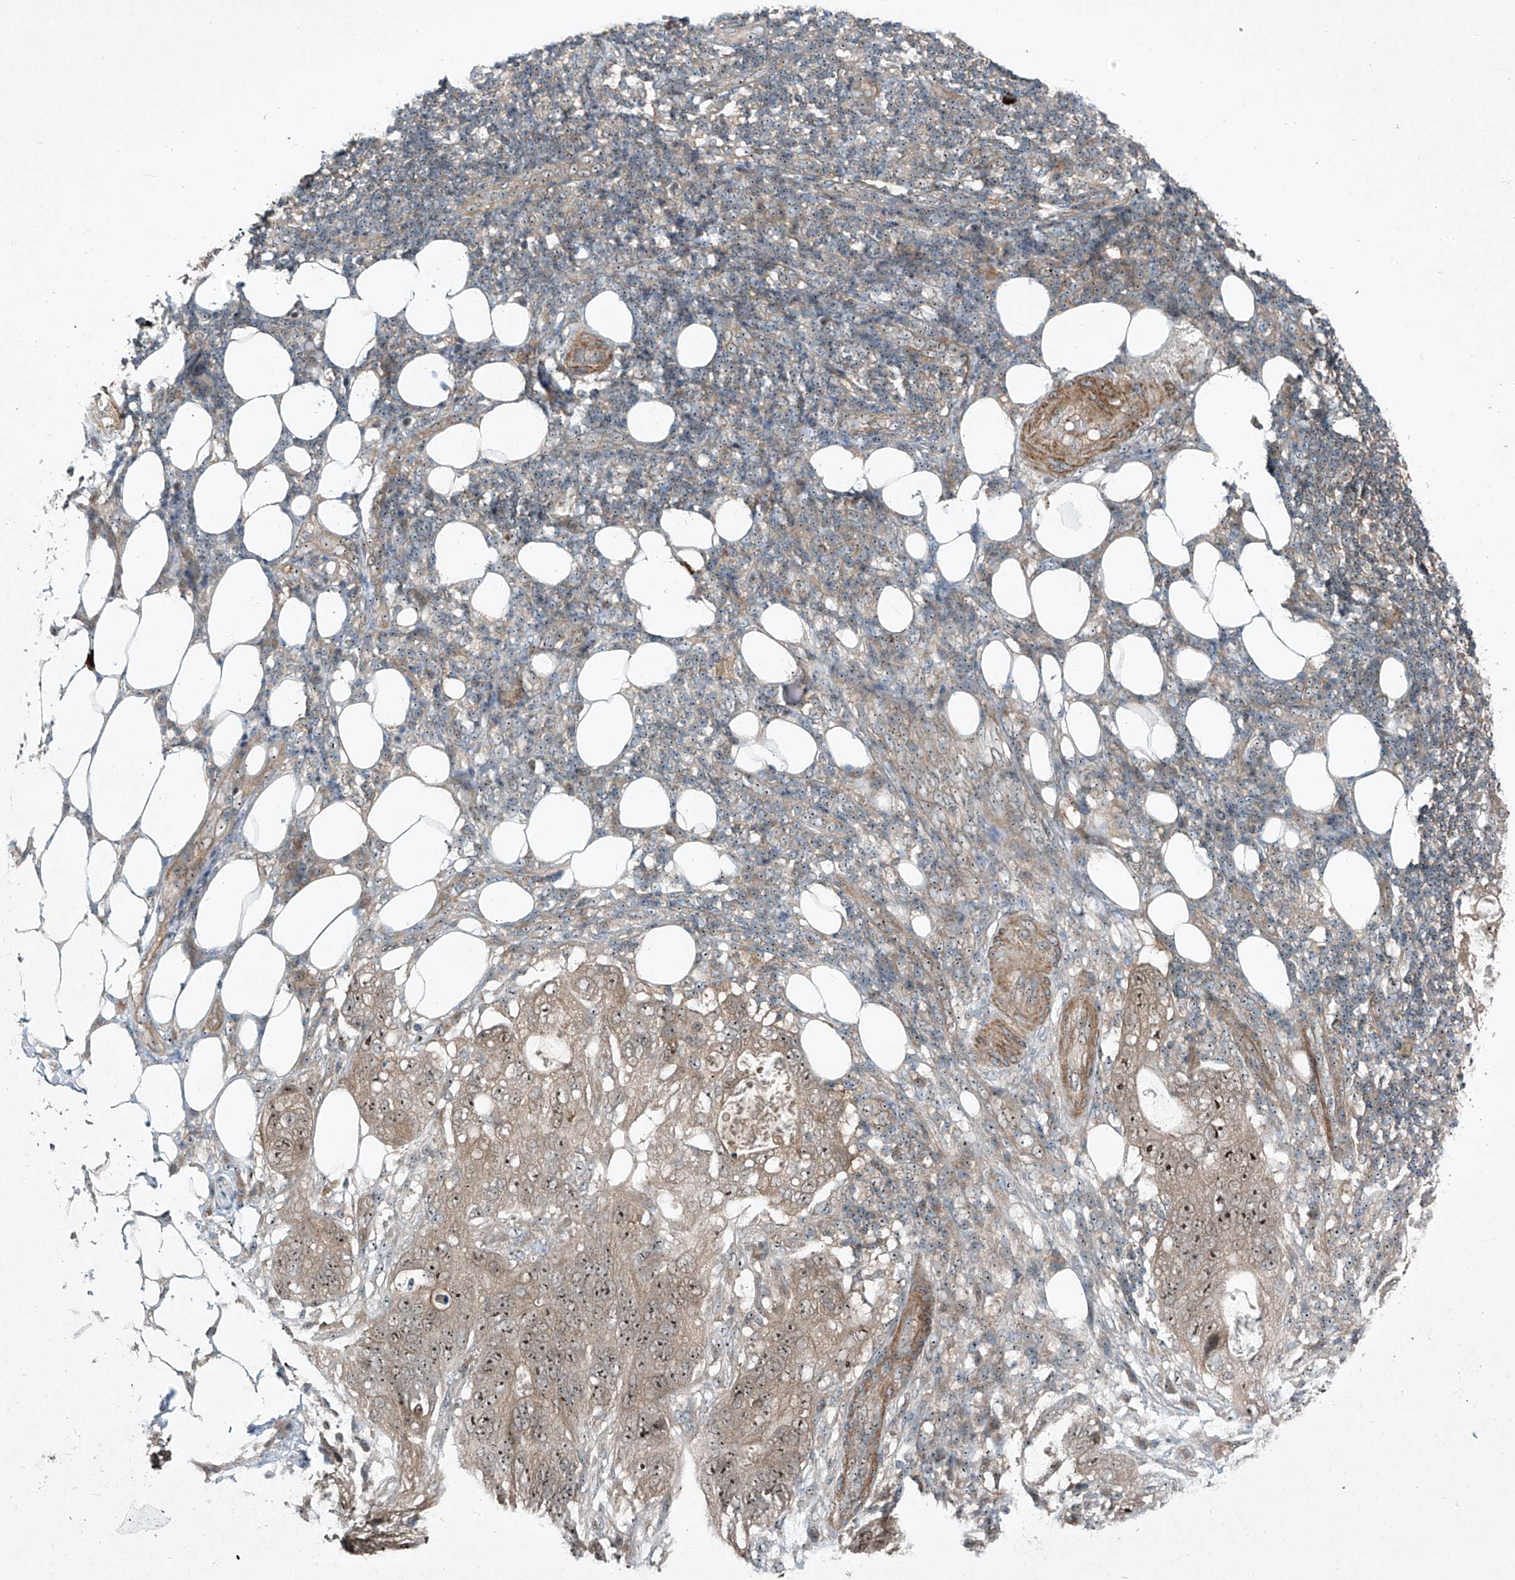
{"staining": {"intensity": "moderate", "quantity": ">75%", "location": "nuclear"}, "tissue": "stomach cancer", "cell_type": "Tumor cells", "image_type": "cancer", "snomed": [{"axis": "morphology", "description": "Adenocarcinoma, NOS"}, {"axis": "topography", "description": "Stomach"}], "caption": "Stomach cancer stained for a protein exhibits moderate nuclear positivity in tumor cells.", "gene": "PPCS", "patient": {"sex": "female", "age": 89}}